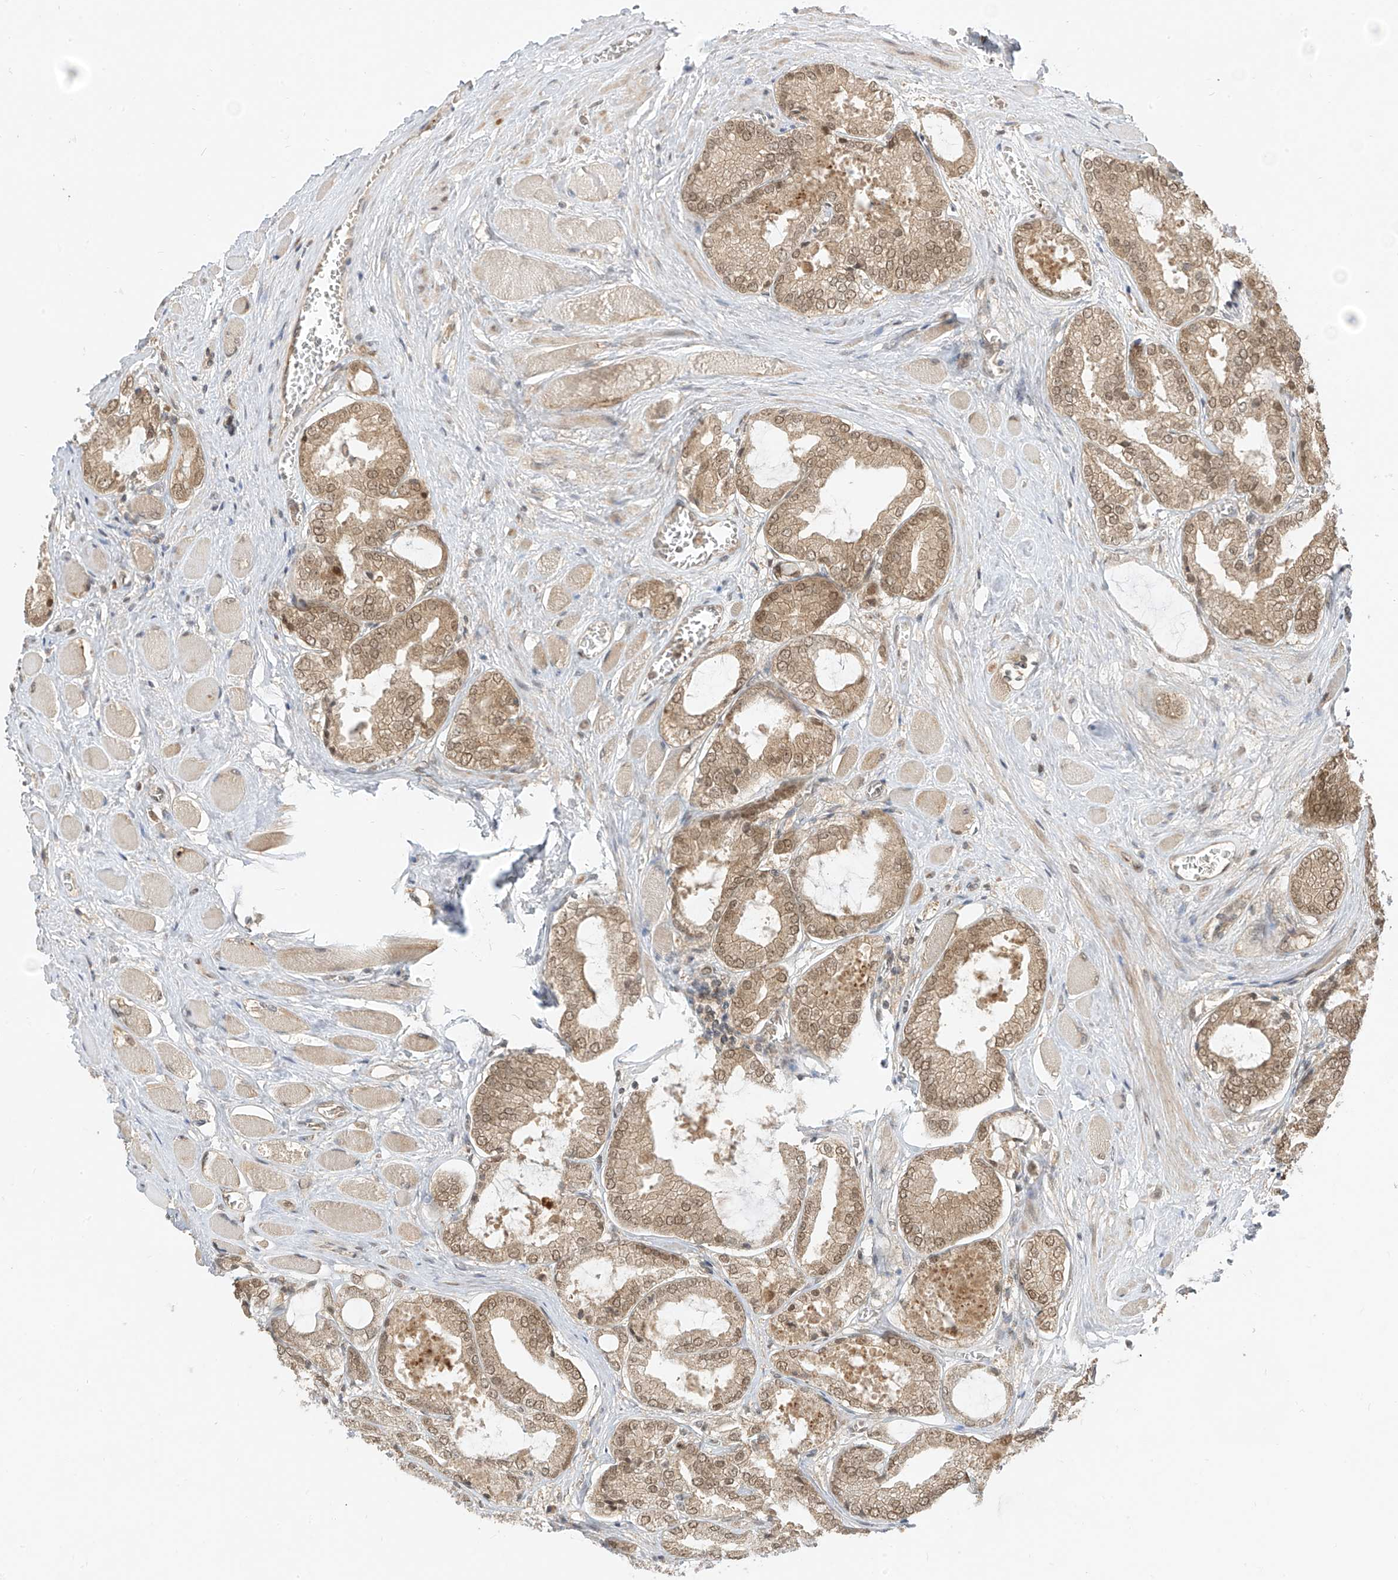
{"staining": {"intensity": "moderate", "quantity": ">75%", "location": "cytoplasmic/membranous,nuclear"}, "tissue": "prostate cancer", "cell_type": "Tumor cells", "image_type": "cancer", "snomed": [{"axis": "morphology", "description": "Adenocarcinoma, Low grade"}, {"axis": "topography", "description": "Prostate"}], "caption": "A brown stain labels moderate cytoplasmic/membranous and nuclear expression of a protein in prostate low-grade adenocarcinoma tumor cells. (Brightfield microscopy of DAB IHC at high magnification).", "gene": "LCOR", "patient": {"sex": "male", "age": 67}}